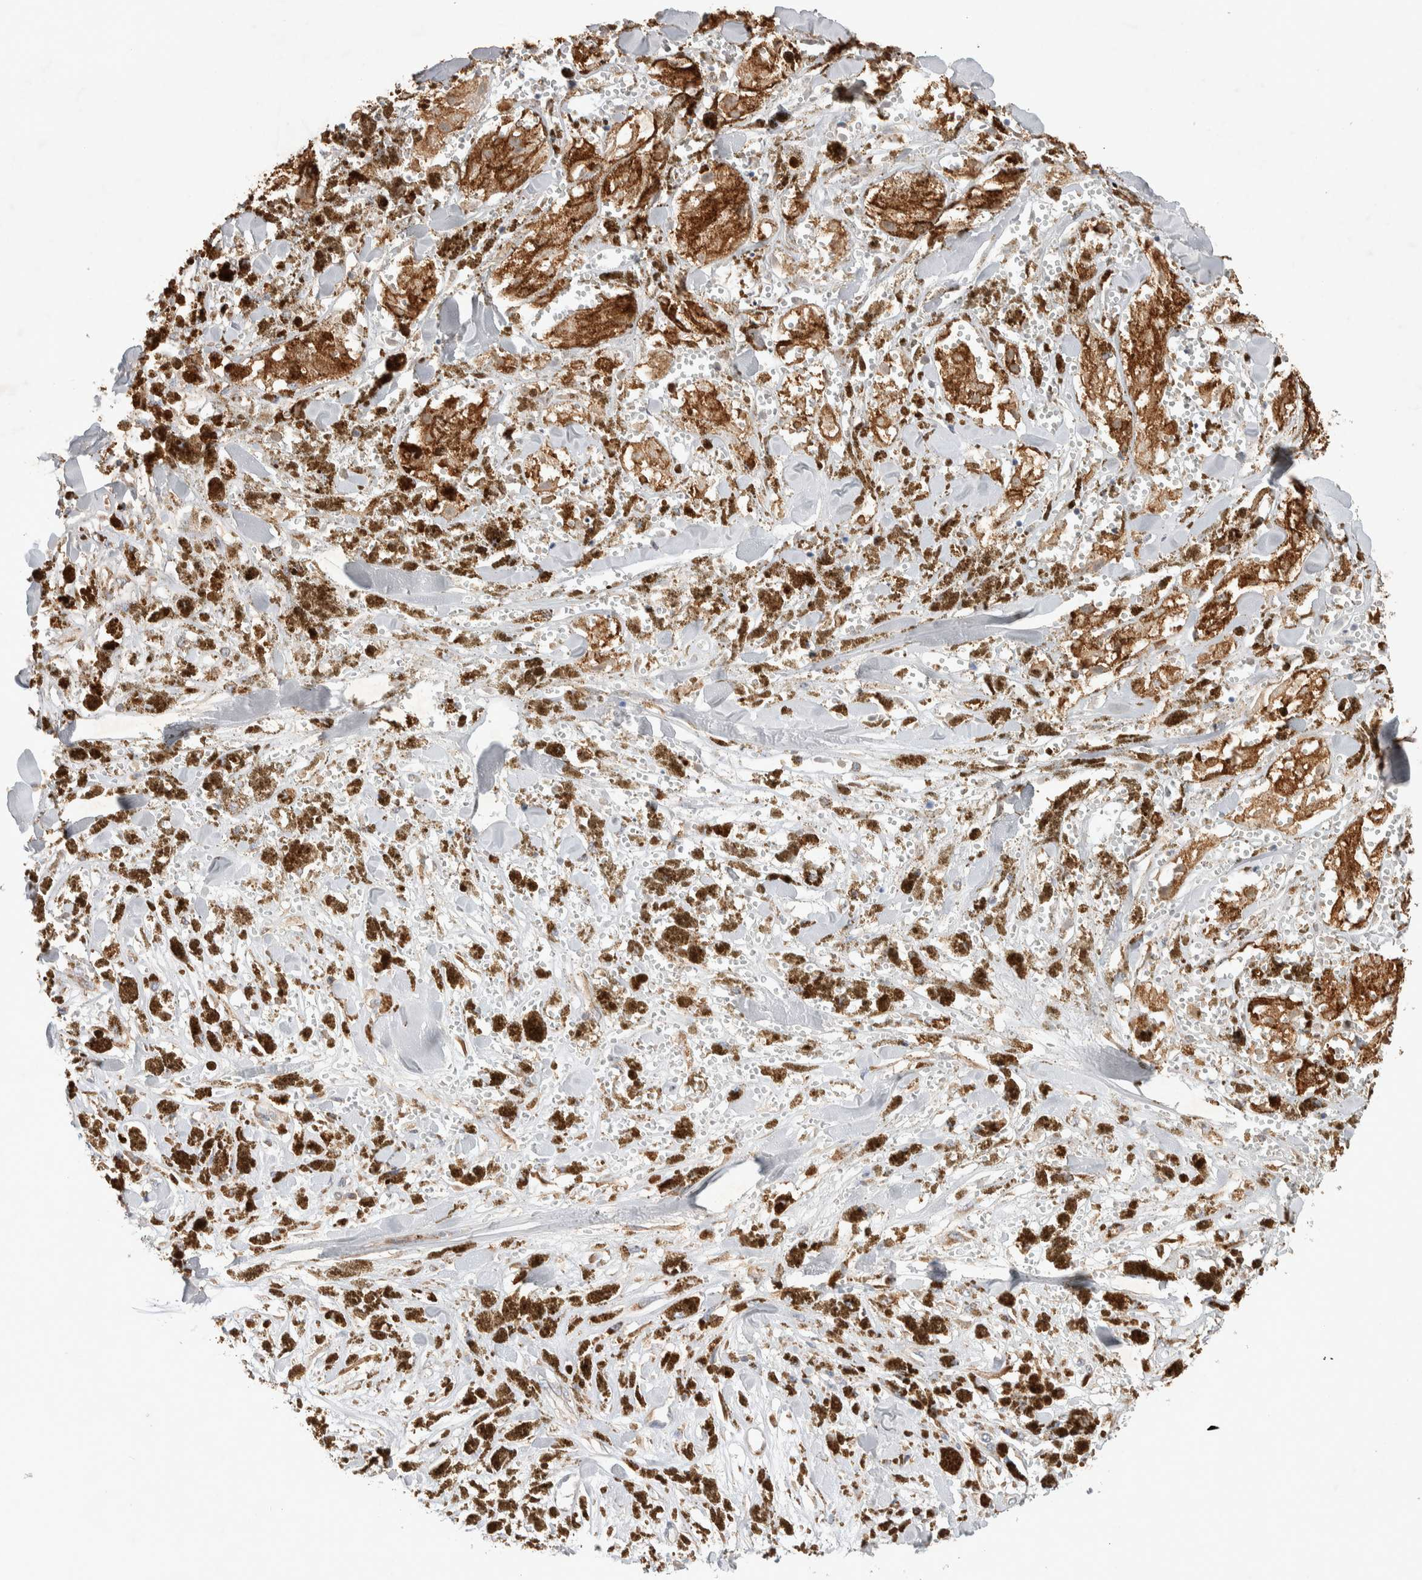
{"staining": {"intensity": "moderate", "quantity": ">75%", "location": "cytoplasmic/membranous"}, "tissue": "melanoma", "cell_type": "Tumor cells", "image_type": "cancer", "snomed": [{"axis": "morphology", "description": "Malignant melanoma, NOS"}, {"axis": "topography", "description": "Skin"}], "caption": "A high-resolution image shows immunohistochemistry (IHC) staining of melanoma, which reveals moderate cytoplasmic/membranous staining in approximately >75% of tumor cells. (Stains: DAB (3,3'-diaminobenzidine) in brown, nuclei in blue, Microscopy: brightfield microscopy at high magnification).", "gene": "DEPTOR", "patient": {"sex": "male", "age": 88}}